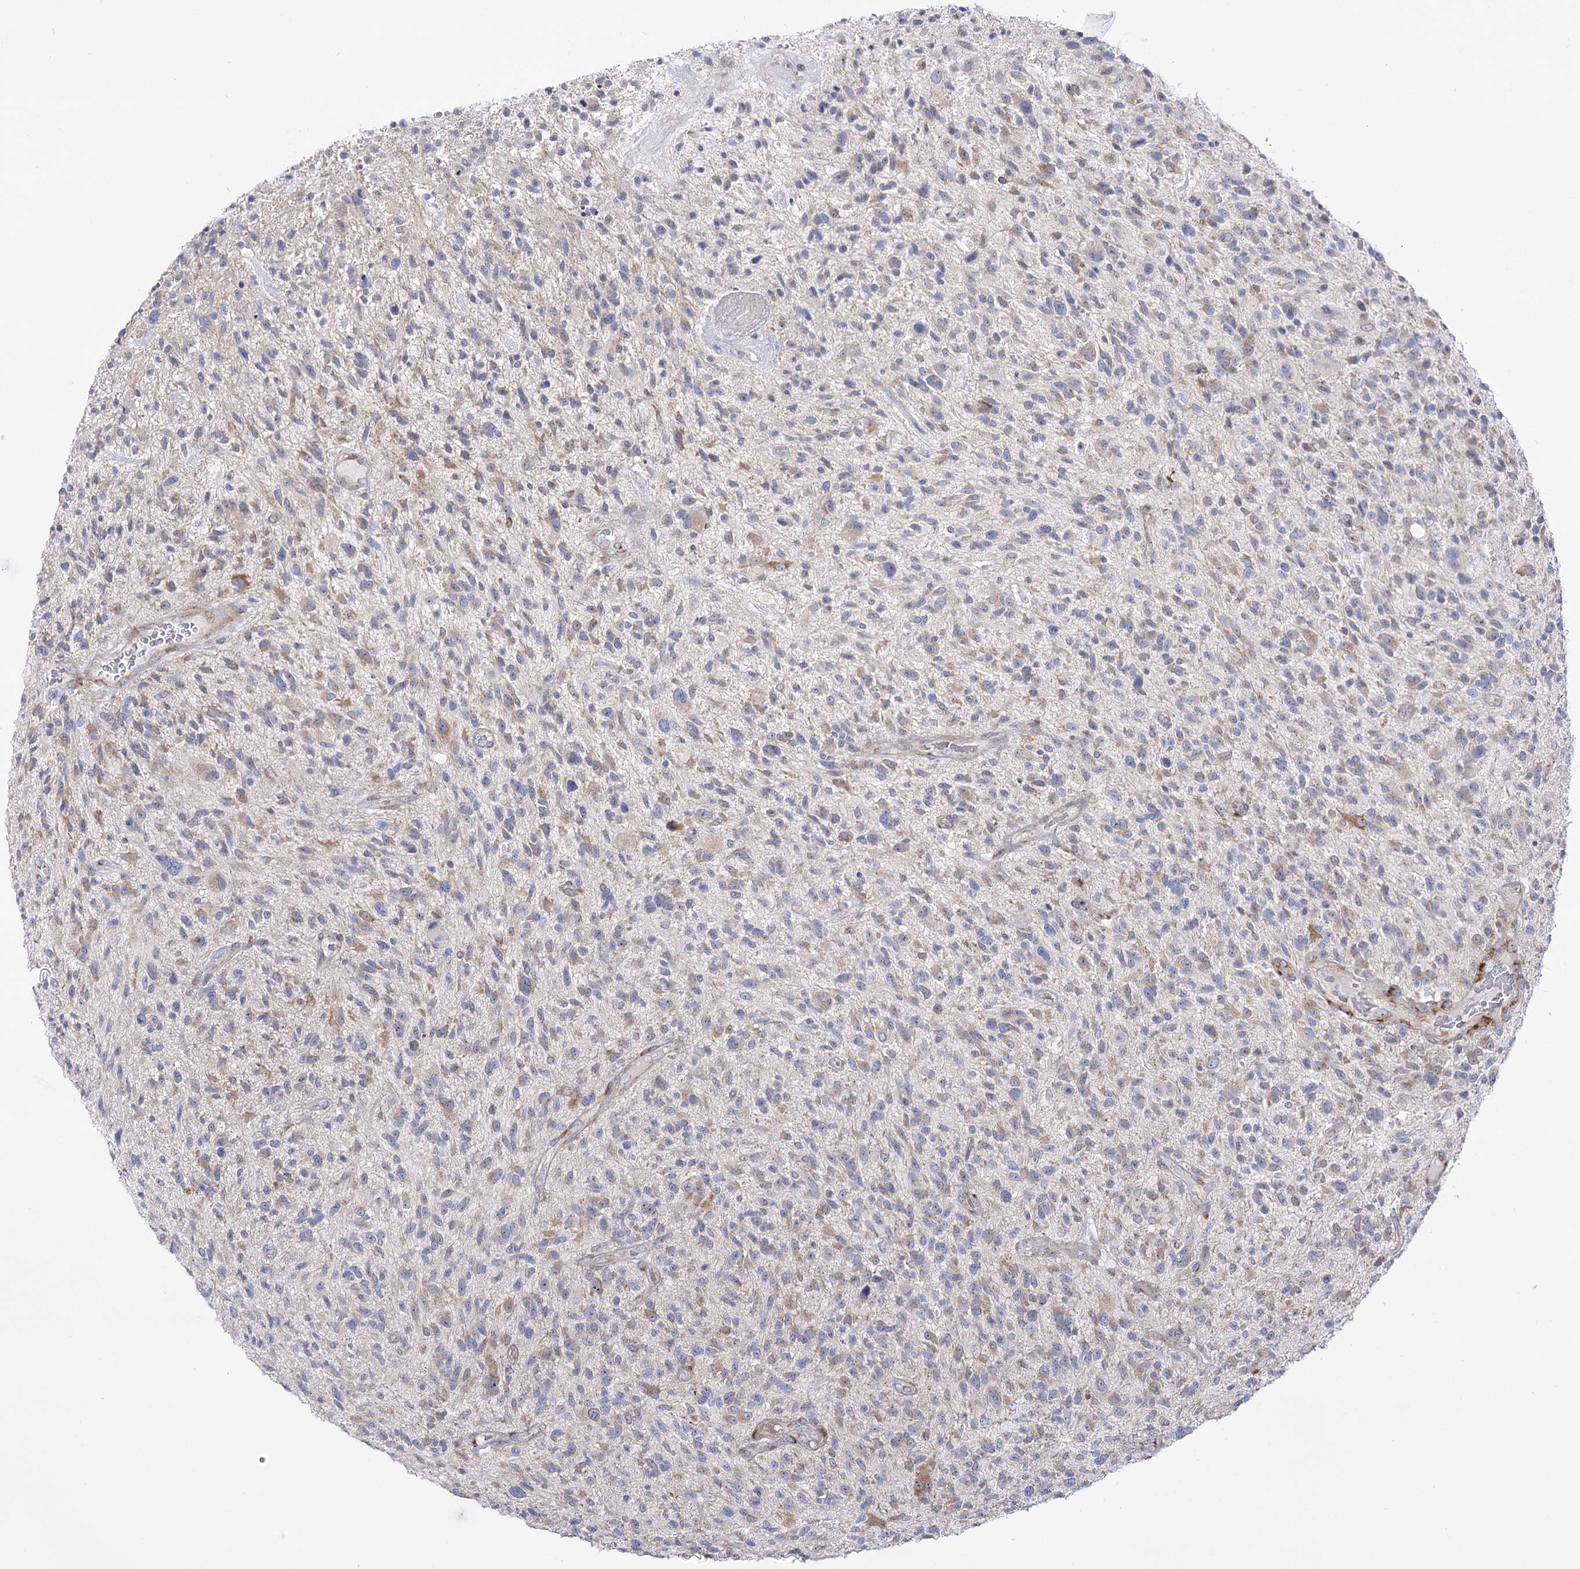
{"staining": {"intensity": "weak", "quantity": "<25%", "location": "cytoplasmic/membranous"}, "tissue": "glioma", "cell_type": "Tumor cells", "image_type": "cancer", "snomed": [{"axis": "morphology", "description": "Glioma, malignant, High grade"}, {"axis": "topography", "description": "Brain"}], "caption": "The histopathology image shows no staining of tumor cells in high-grade glioma (malignant).", "gene": "METTL5", "patient": {"sex": "male", "age": 47}}